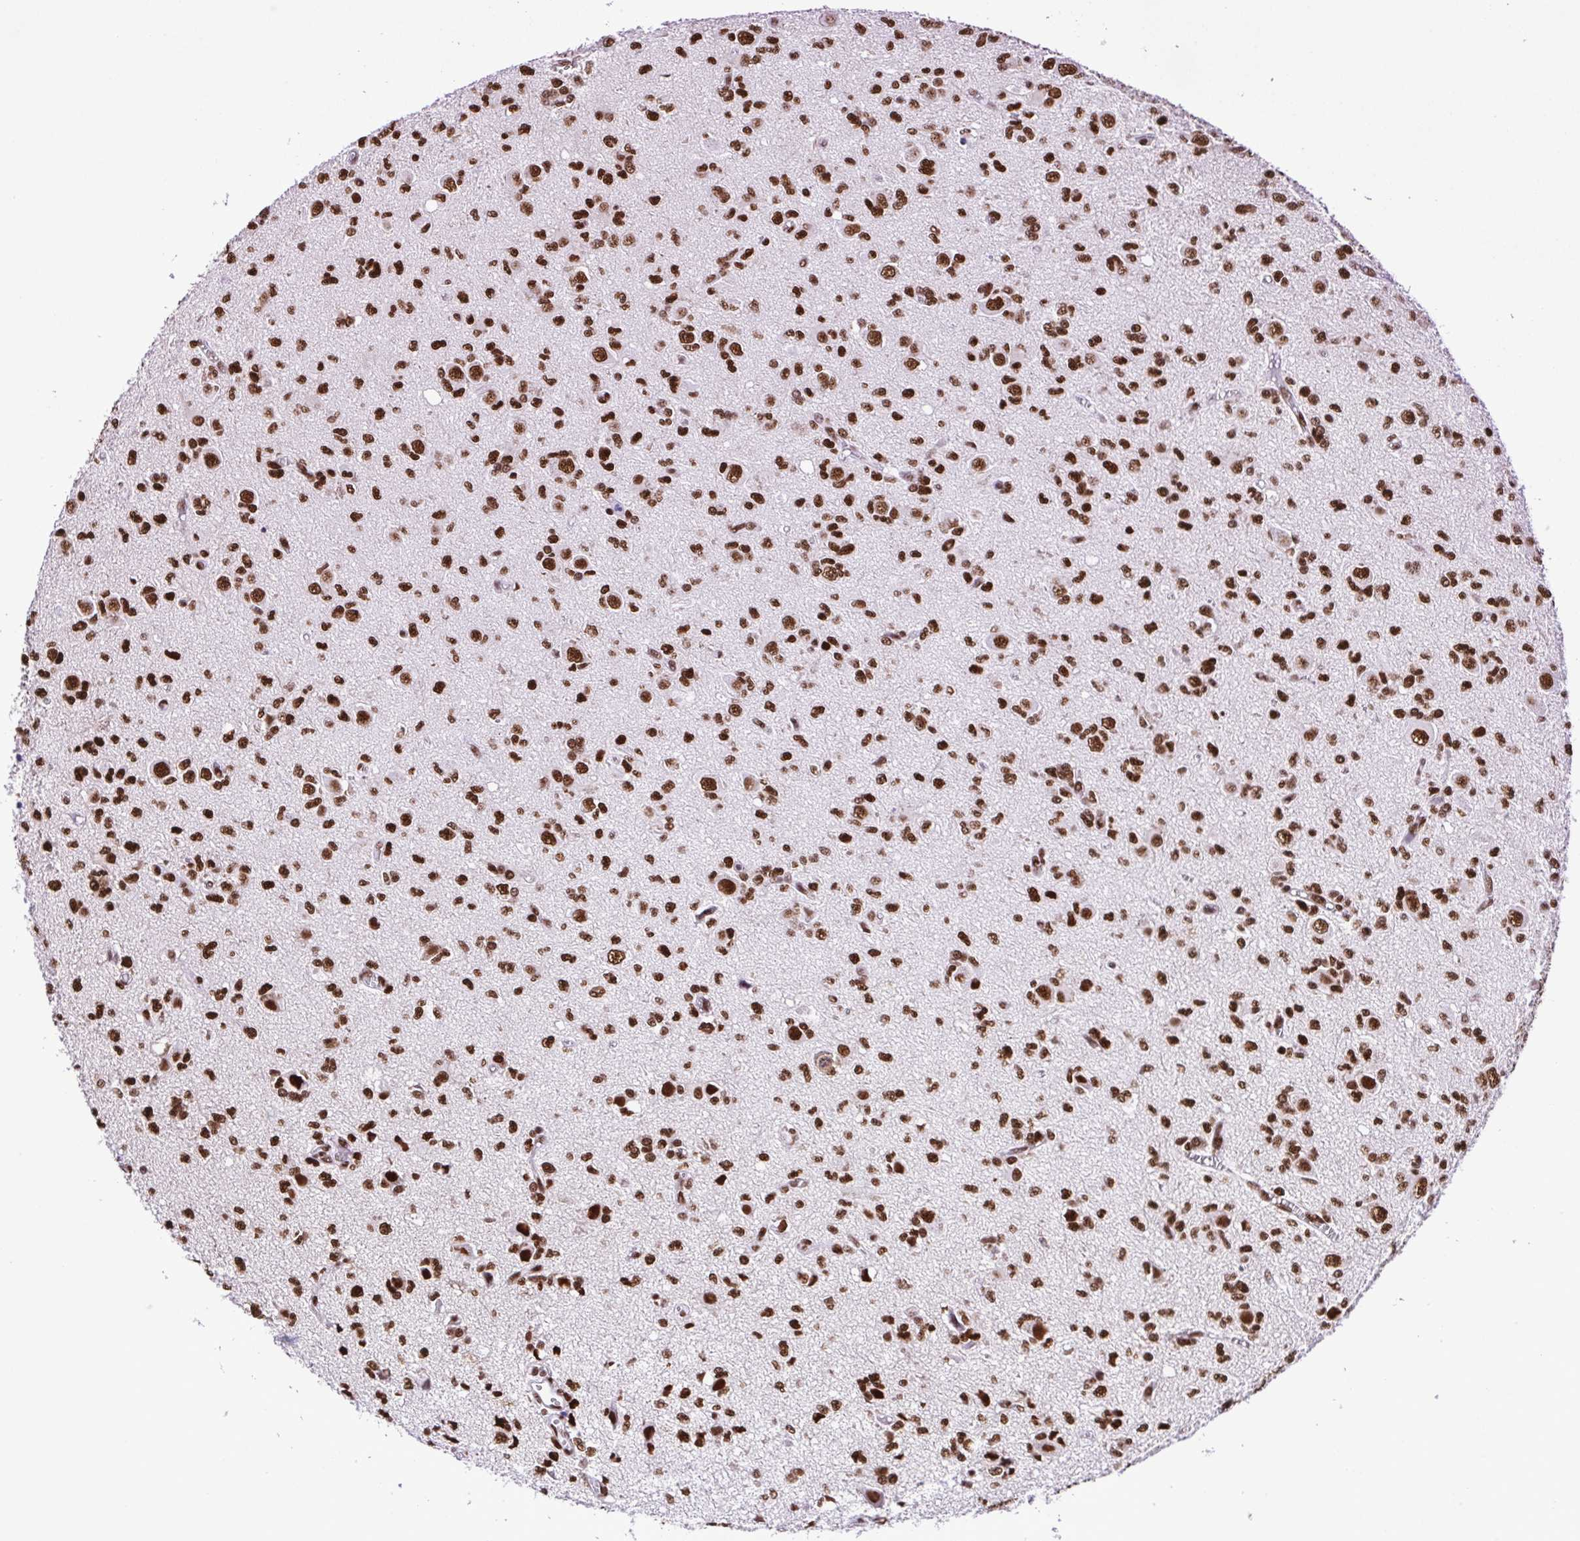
{"staining": {"intensity": "strong", "quantity": ">75%", "location": "nuclear"}, "tissue": "glioma", "cell_type": "Tumor cells", "image_type": "cancer", "snomed": [{"axis": "morphology", "description": "Glioma, malignant, Low grade"}, {"axis": "topography", "description": "Brain"}], "caption": "Human malignant low-grade glioma stained with a protein marker shows strong staining in tumor cells.", "gene": "TRIM28", "patient": {"sex": "male", "age": 64}}